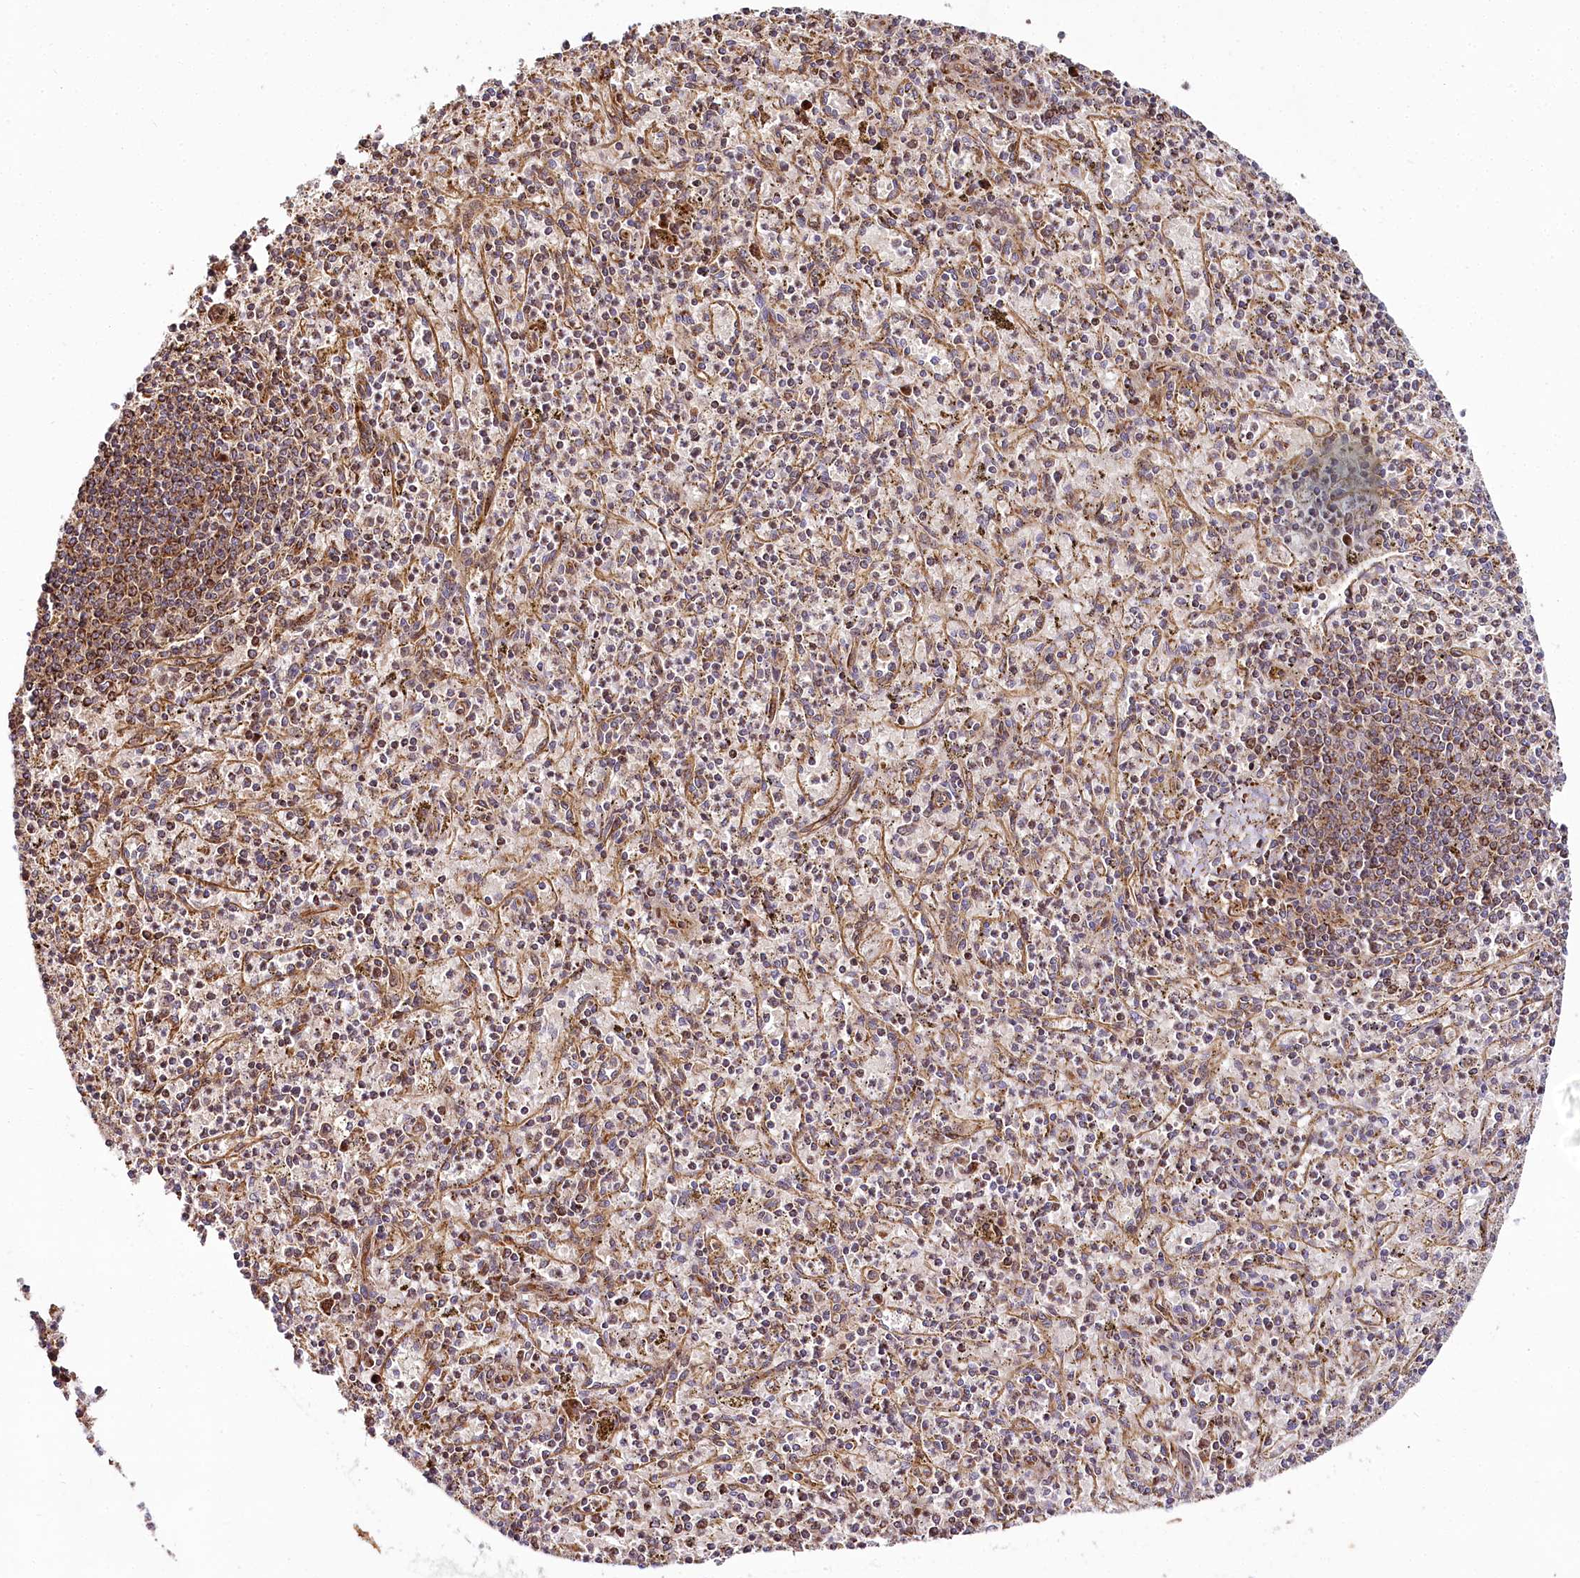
{"staining": {"intensity": "moderate", "quantity": ">75%", "location": "cytoplasmic/membranous"}, "tissue": "spleen", "cell_type": "Cells in red pulp", "image_type": "normal", "snomed": [{"axis": "morphology", "description": "Normal tissue, NOS"}, {"axis": "topography", "description": "Spleen"}], "caption": "A brown stain highlights moderate cytoplasmic/membranous expression of a protein in cells in red pulp of unremarkable spleen.", "gene": "THUMPD3", "patient": {"sex": "male", "age": 72}}